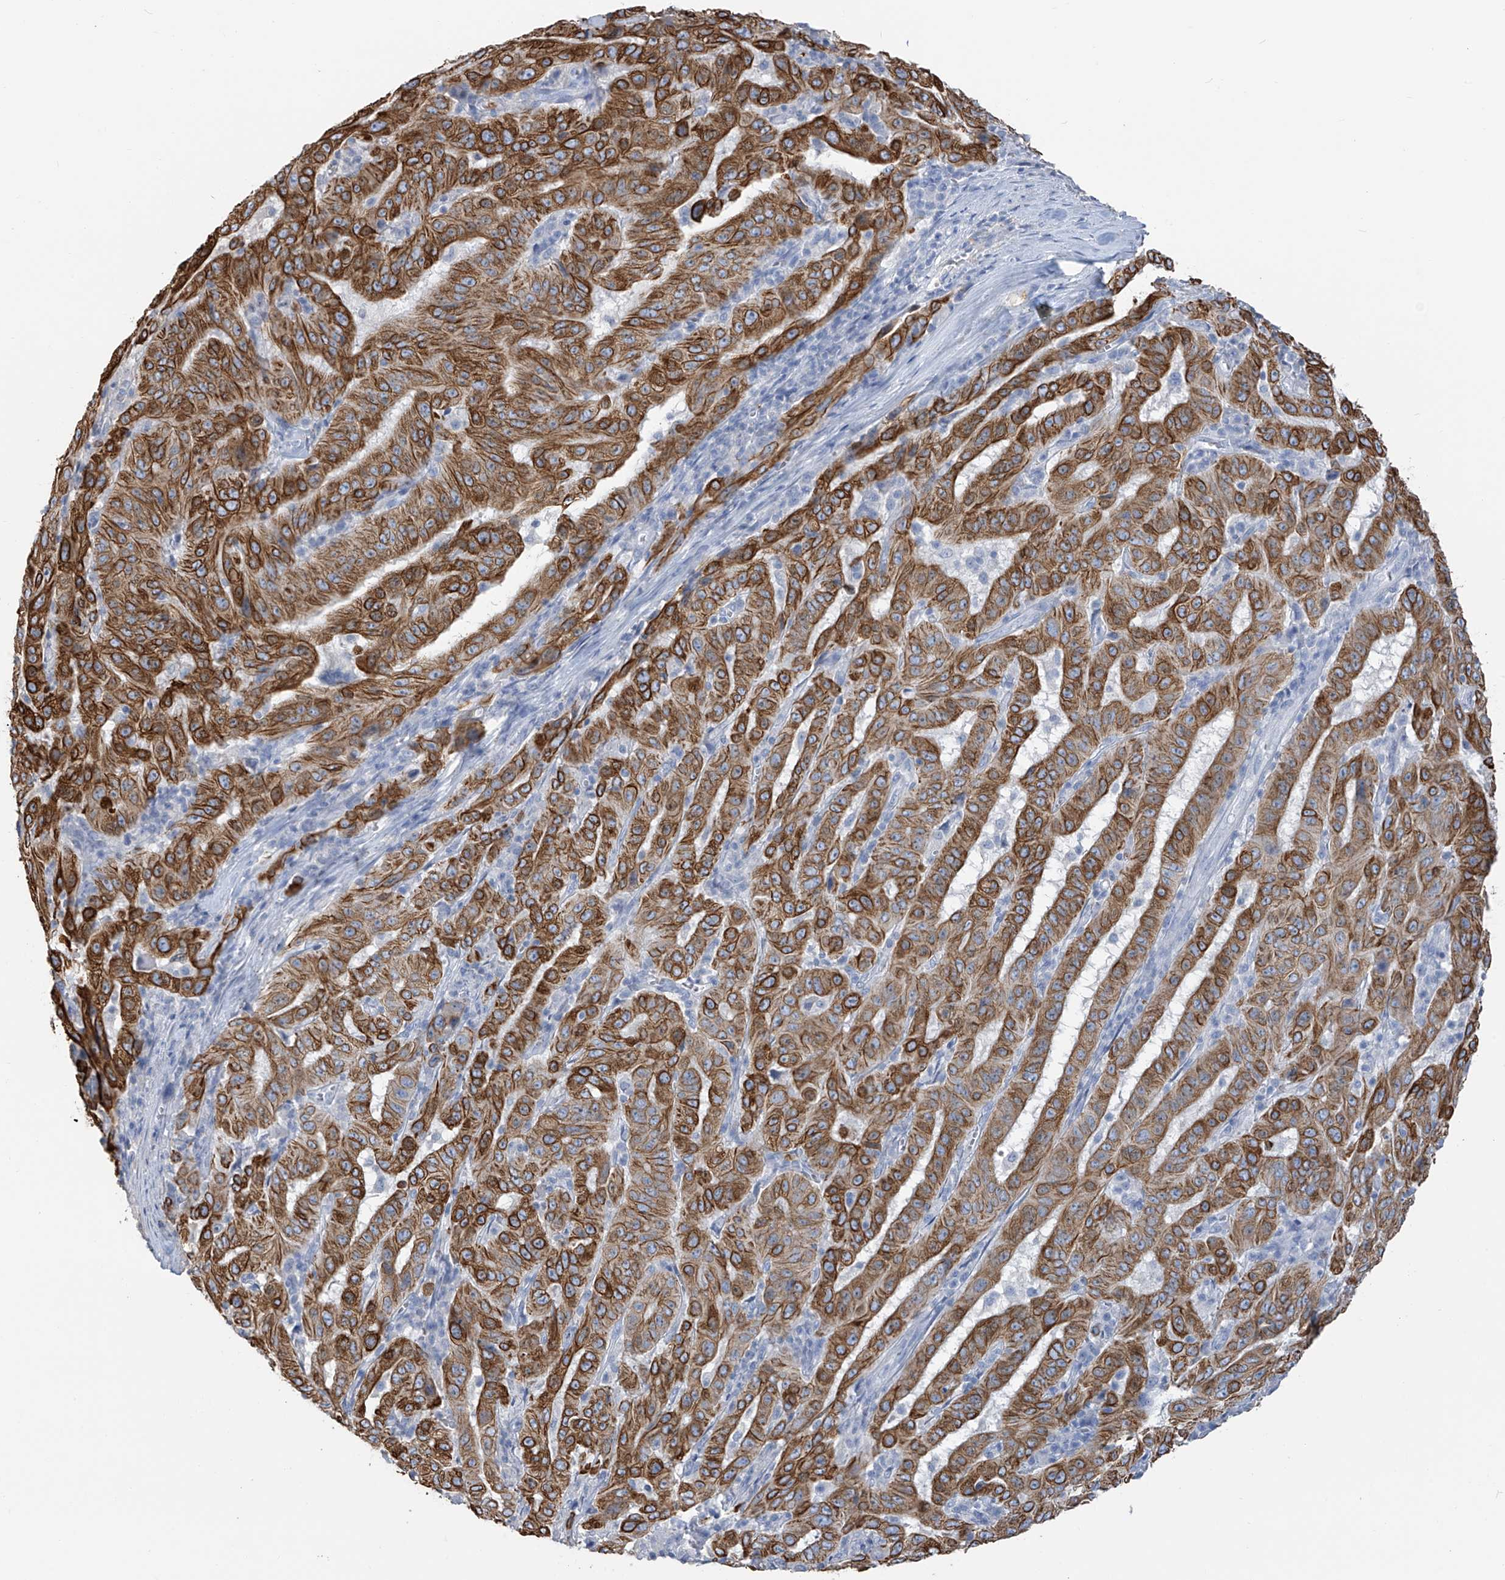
{"staining": {"intensity": "strong", "quantity": "25%-75%", "location": "cytoplasmic/membranous"}, "tissue": "pancreatic cancer", "cell_type": "Tumor cells", "image_type": "cancer", "snomed": [{"axis": "morphology", "description": "Adenocarcinoma, NOS"}, {"axis": "topography", "description": "Pancreas"}], "caption": "High-magnification brightfield microscopy of pancreatic cancer (adenocarcinoma) stained with DAB (3,3'-diaminobenzidine) (brown) and counterstained with hematoxylin (blue). tumor cells exhibit strong cytoplasmic/membranous positivity is appreciated in about25%-75% of cells. (brown staining indicates protein expression, while blue staining denotes nuclei).", "gene": "PAFAH1B3", "patient": {"sex": "male", "age": 63}}